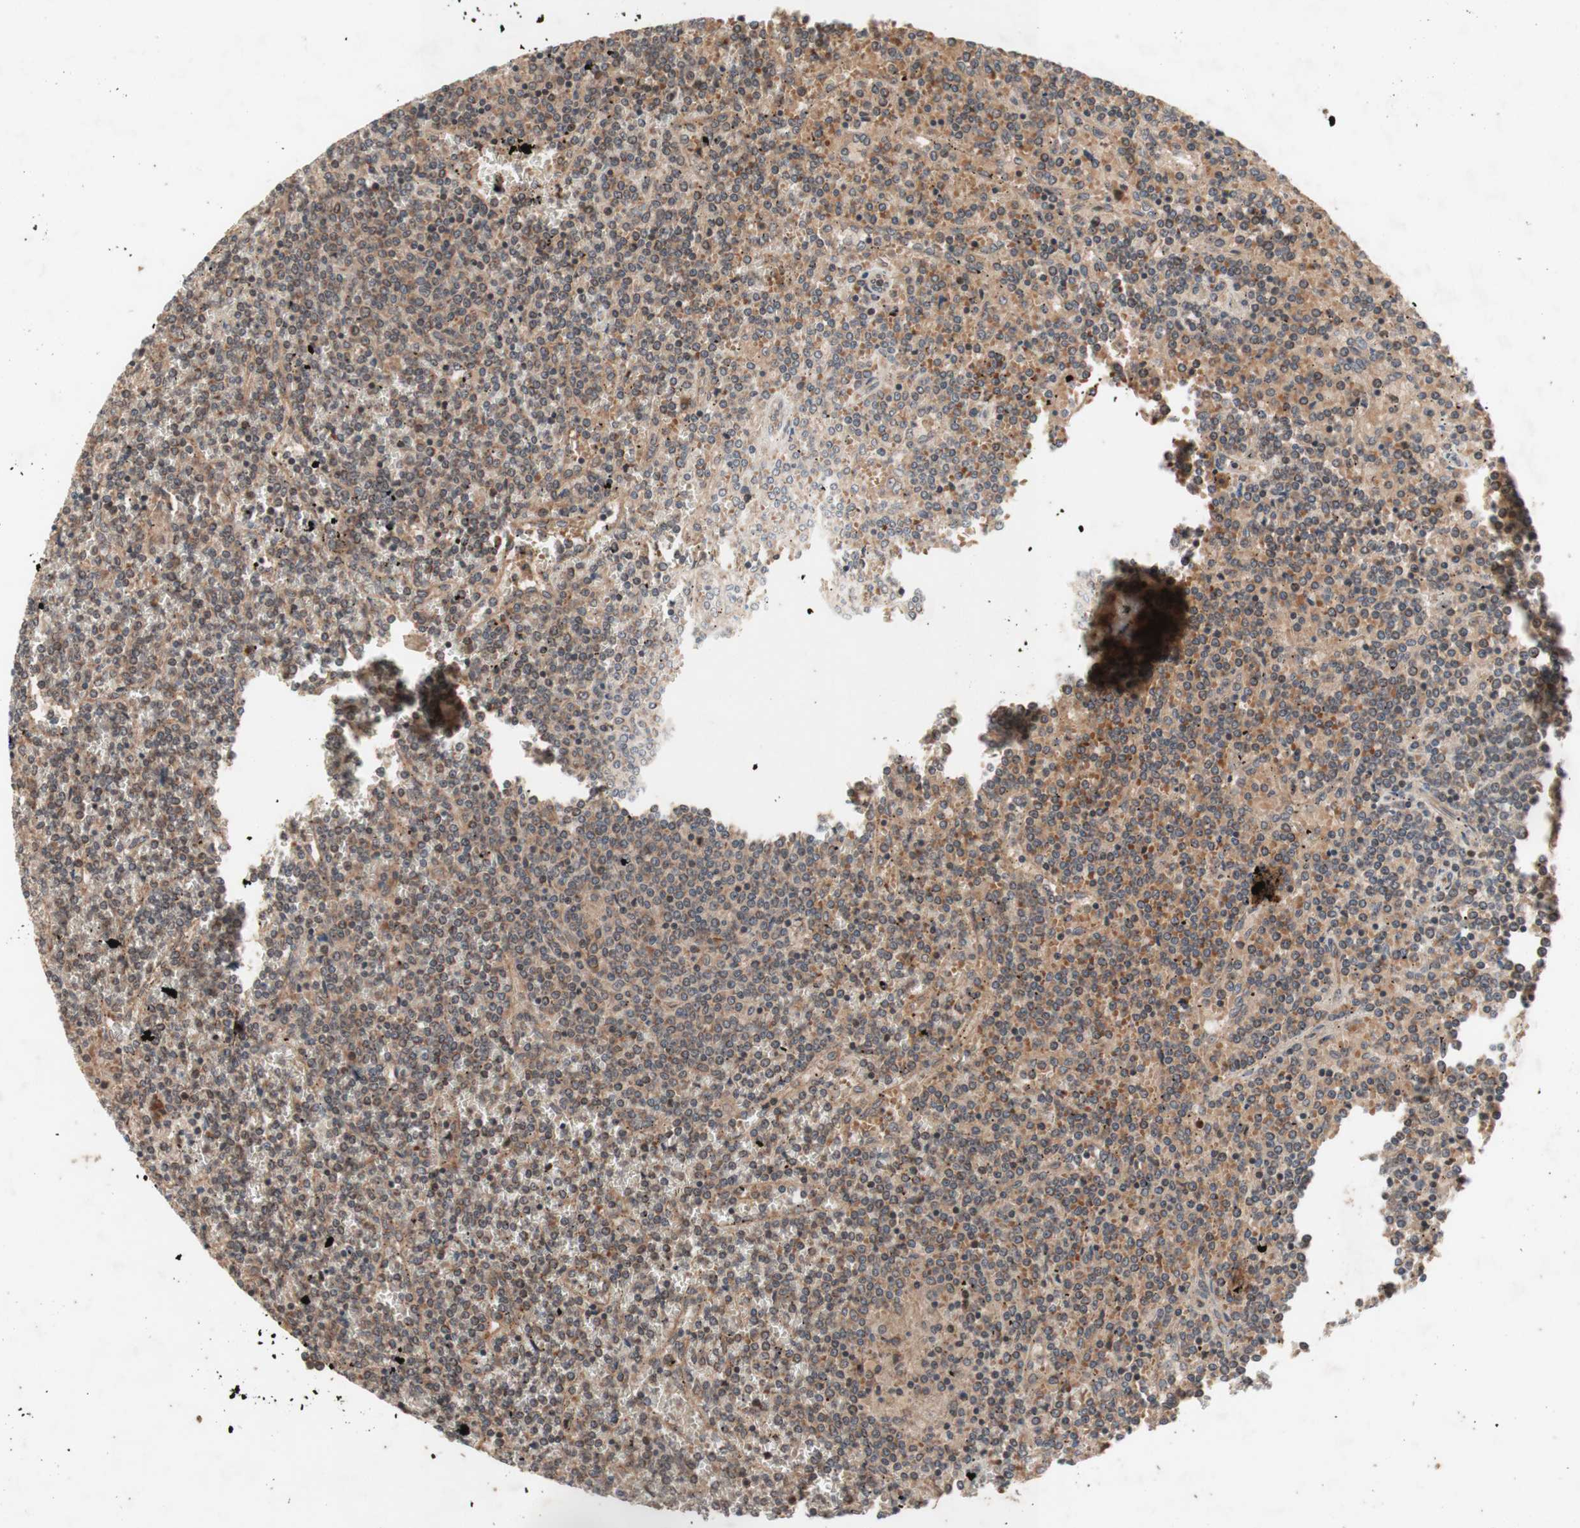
{"staining": {"intensity": "moderate", "quantity": "25%-75%", "location": "cytoplasmic/membranous"}, "tissue": "lymphoma", "cell_type": "Tumor cells", "image_type": "cancer", "snomed": [{"axis": "morphology", "description": "Malignant lymphoma, non-Hodgkin's type, Low grade"}, {"axis": "topography", "description": "Spleen"}], "caption": "Malignant lymphoma, non-Hodgkin's type (low-grade) was stained to show a protein in brown. There is medium levels of moderate cytoplasmic/membranous expression in approximately 25%-75% of tumor cells. (Brightfield microscopy of DAB IHC at high magnification).", "gene": "DDOST", "patient": {"sex": "female", "age": 19}}